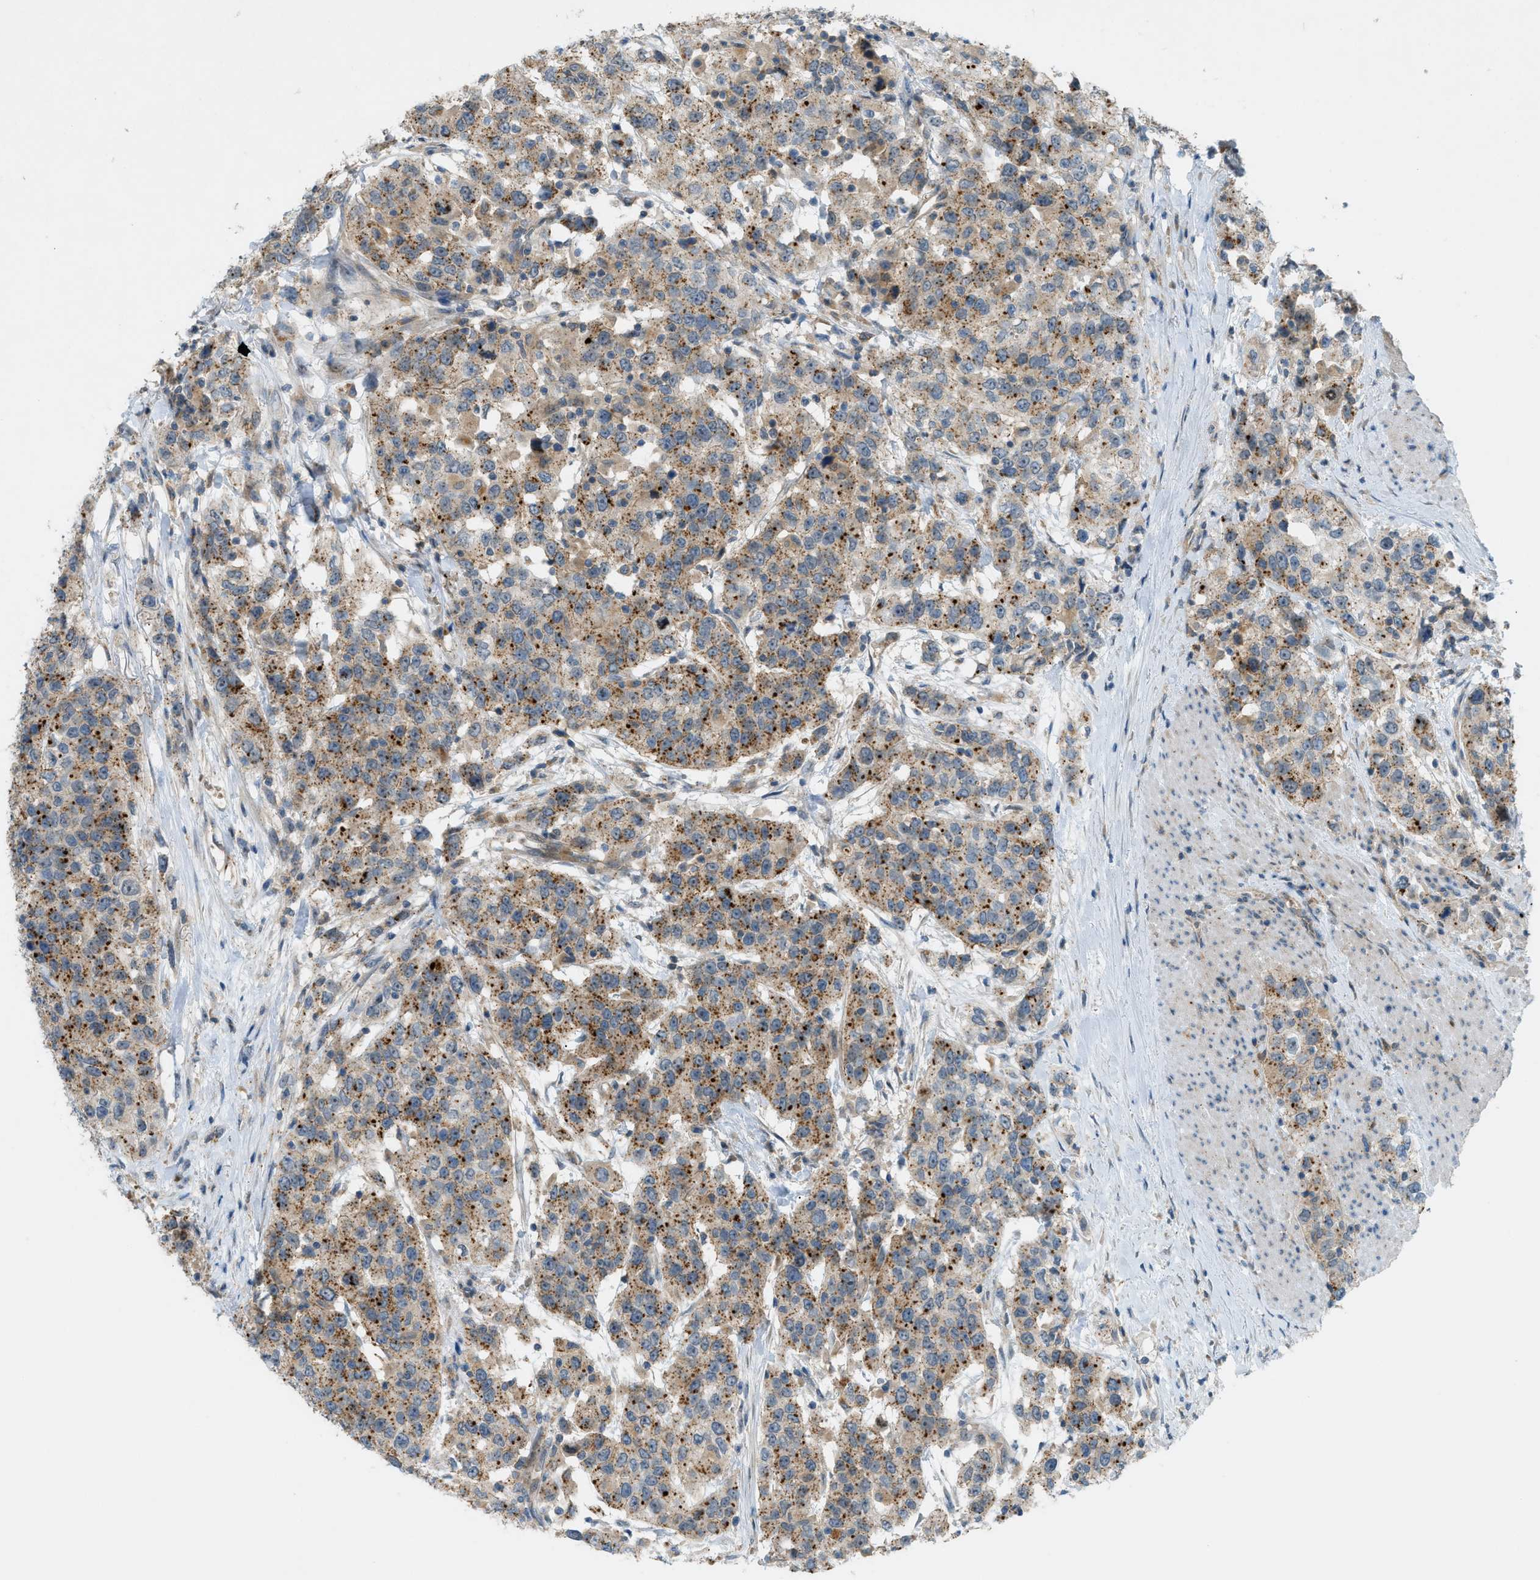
{"staining": {"intensity": "moderate", "quantity": ">75%", "location": "cytoplasmic/membranous"}, "tissue": "urothelial cancer", "cell_type": "Tumor cells", "image_type": "cancer", "snomed": [{"axis": "morphology", "description": "Urothelial carcinoma, High grade"}, {"axis": "topography", "description": "Urinary bladder"}], "caption": "Protein expression analysis of urothelial cancer reveals moderate cytoplasmic/membranous expression in about >75% of tumor cells. Using DAB (3,3'-diaminobenzidine) (brown) and hematoxylin (blue) stains, captured at high magnification using brightfield microscopy.", "gene": "GRK6", "patient": {"sex": "female", "age": 80}}